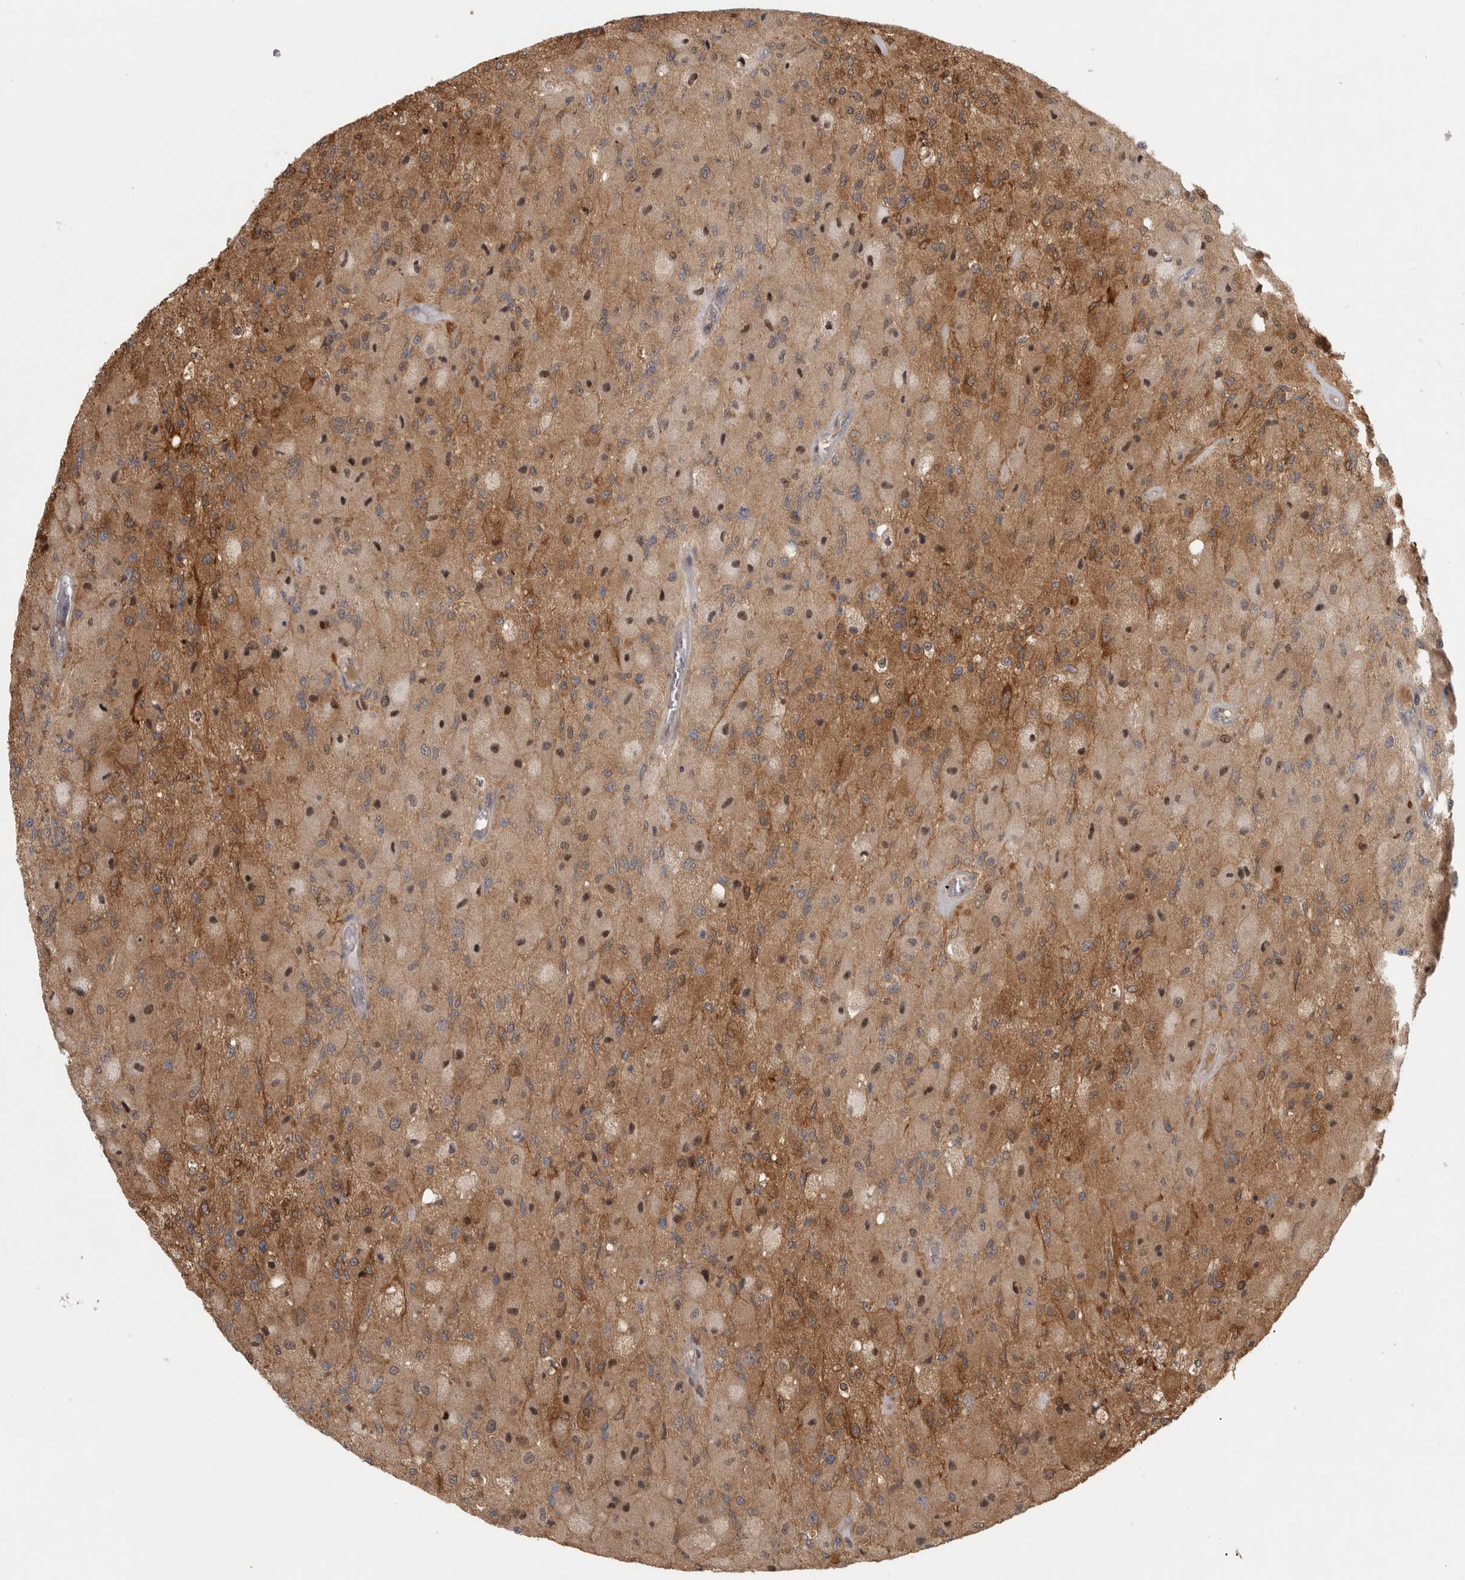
{"staining": {"intensity": "moderate", "quantity": "25%-75%", "location": "cytoplasmic/membranous,nuclear"}, "tissue": "glioma", "cell_type": "Tumor cells", "image_type": "cancer", "snomed": [{"axis": "morphology", "description": "Normal tissue, NOS"}, {"axis": "morphology", "description": "Glioma, malignant, High grade"}, {"axis": "topography", "description": "Cerebral cortex"}], "caption": "Protein analysis of malignant glioma (high-grade) tissue reveals moderate cytoplasmic/membranous and nuclear staining in about 25%-75% of tumor cells.", "gene": "PIGP", "patient": {"sex": "male", "age": 77}}